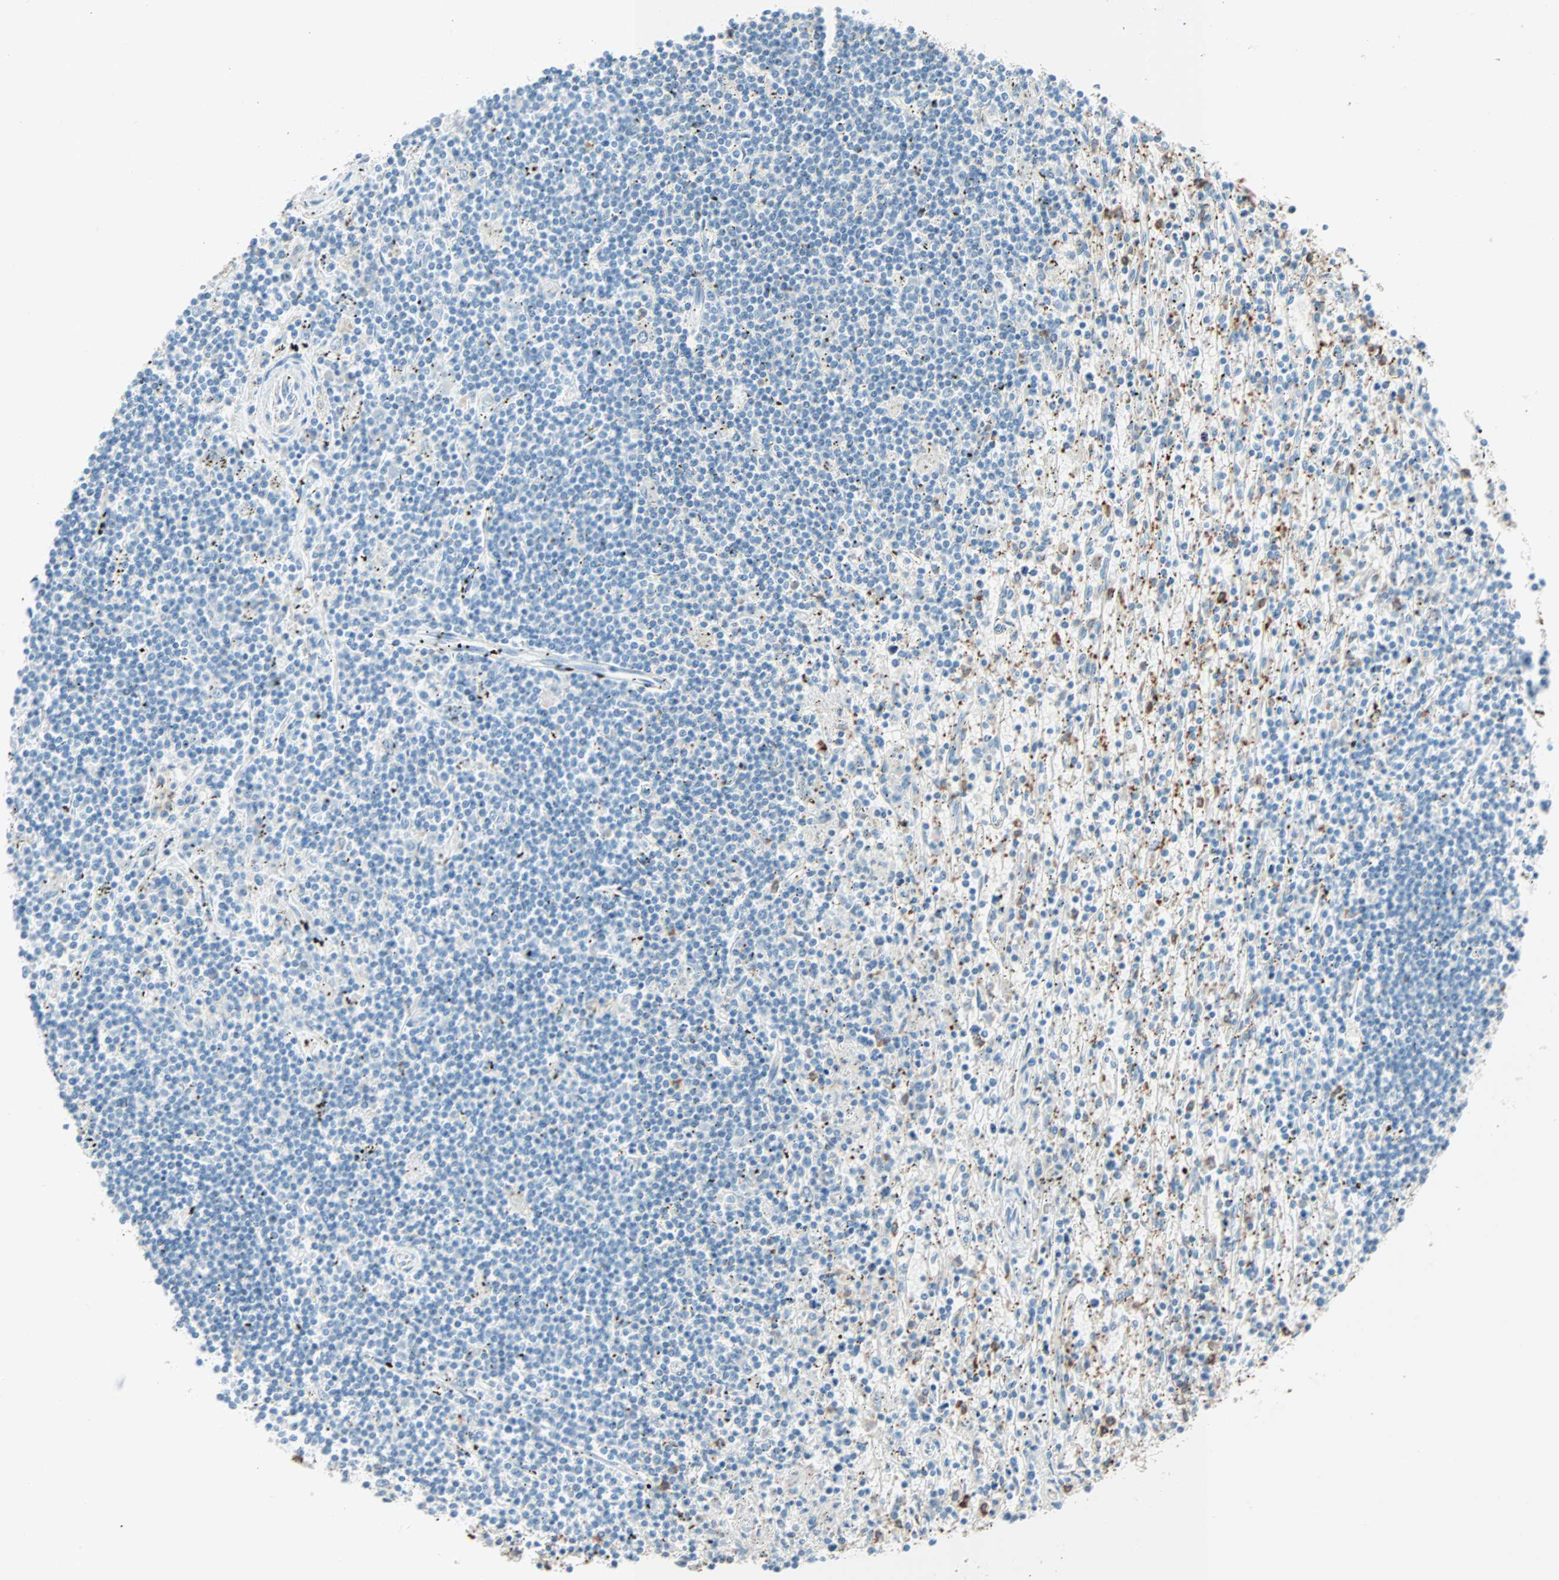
{"staining": {"intensity": "moderate", "quantity": "<25%", "location": "cytoplasmic/membranous"}, "tissue": "lymphoma", "cell_type": "Tumor cells", "image_type": "cancer", "snomed": [{"axis": "morphology", "description": "Malignant lymphoma, non-Hodgkin's type, Low grade"}, {"axis": "topography", "description": "Spleen"}], "caption": "Immunohistochemistry histopathology image of human malignant lymphoma, non-Hodgkin's type (low-grade) stained for a protein (brown), which shows low levels of moderate cytoplasmic/membranous positivity in approximately <25% of tumor cells.", "gene": "LY6G6F", "patient": {"sex": "male", "age": 76}}